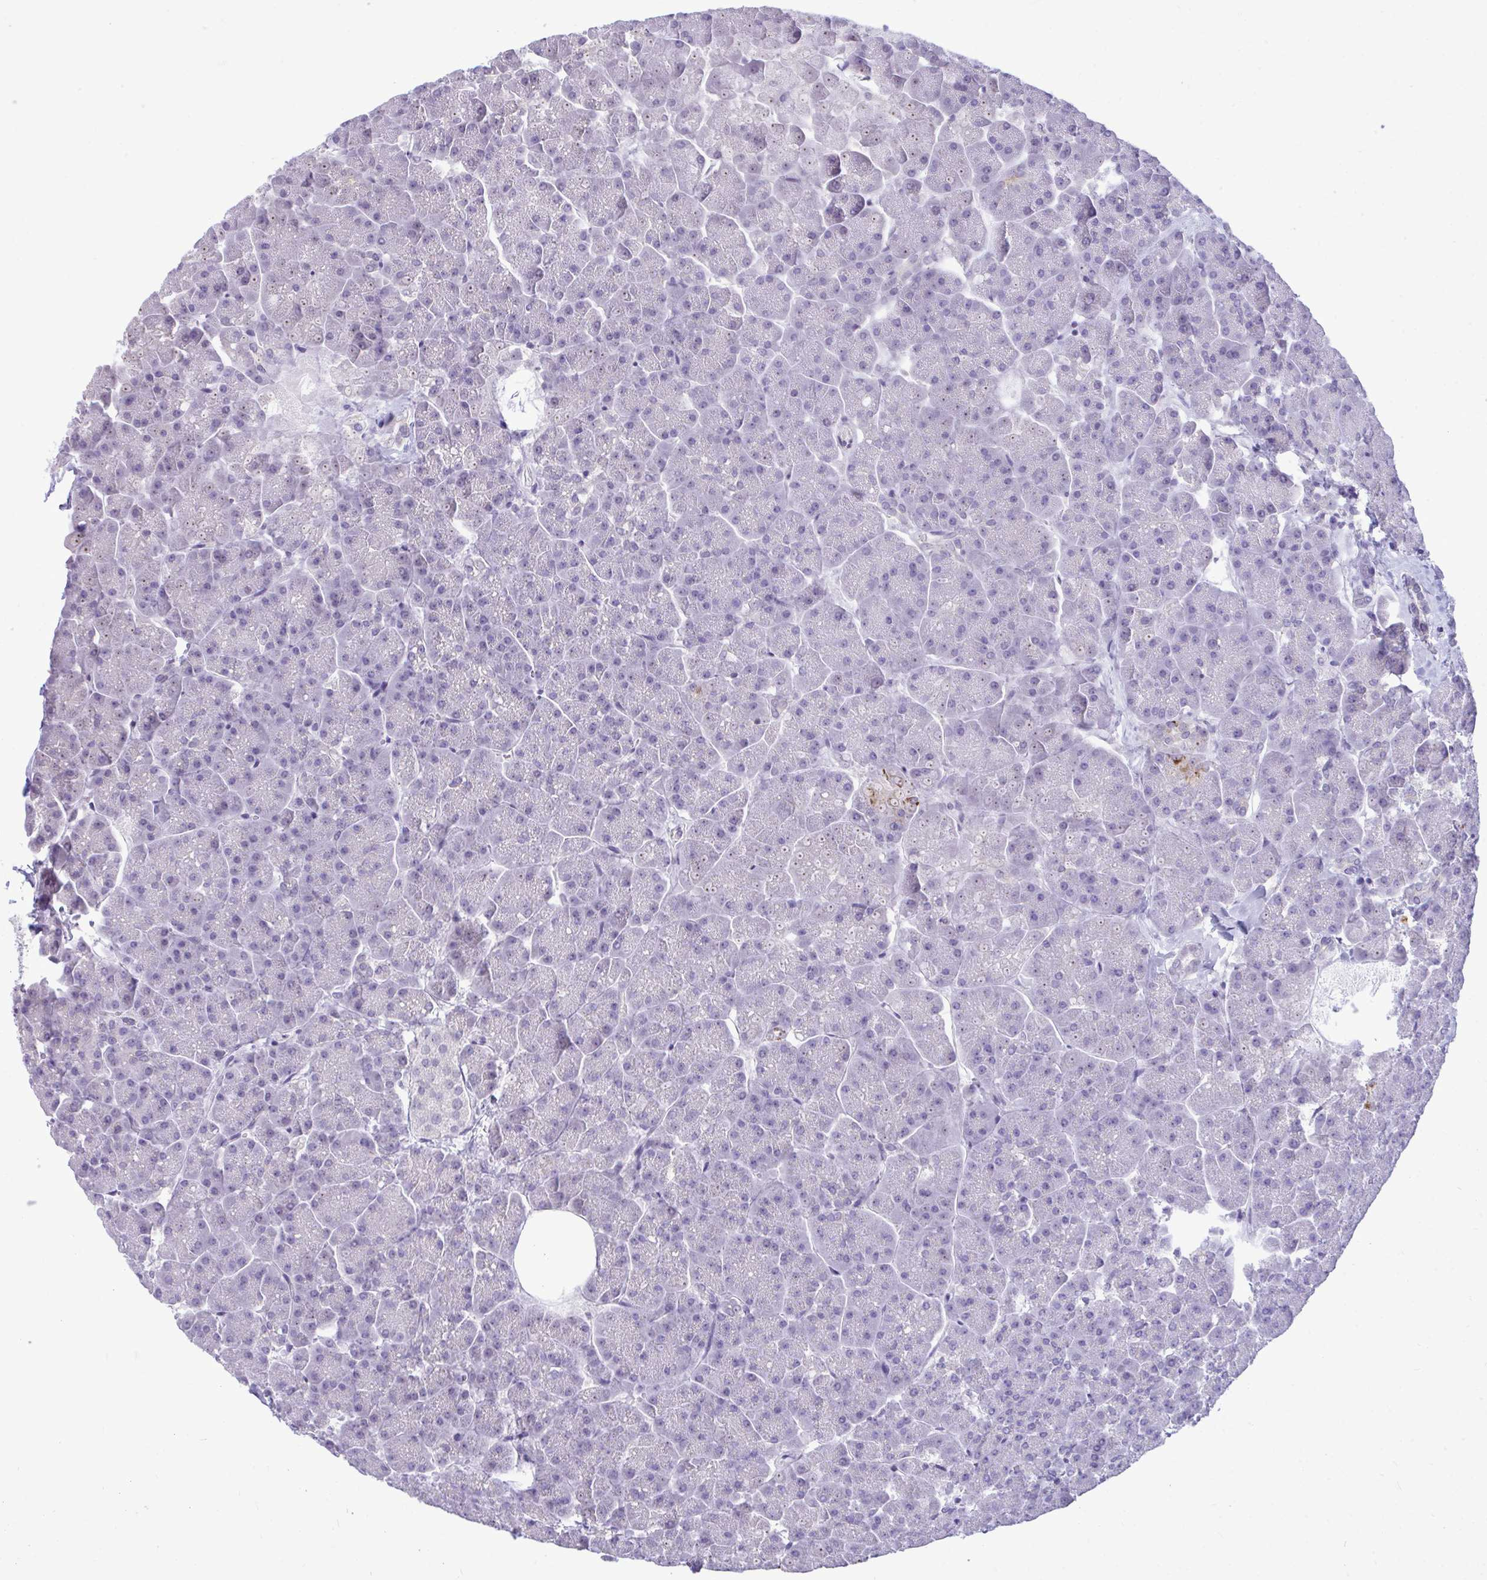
{"staining": {"intensity": "negative", "quantity": "none", "location": "none"}, "tissue": "pancreas", "cell_type": "Exocrine glandular cells", "image_type": "normal", "snomed": [{"axis": "morphology", "description": "Normal tissue, NOS"}, {"axis": "topography", "description": "Pancreas"}, {"axis": "topography", "description": "Peripheral nerve tissue"}], "caption": "A high-resolution micrograph shows IHC staining of normal pancreas, which reveals no significant expression in exocrine glandular cells. (DAB (3,3'-diaminobenzidine) immunohistochemistry visualized using brightfield microscopy, high magnification).", "gene": "PIGK", "patient": {"sex": "male", "age": 54}}